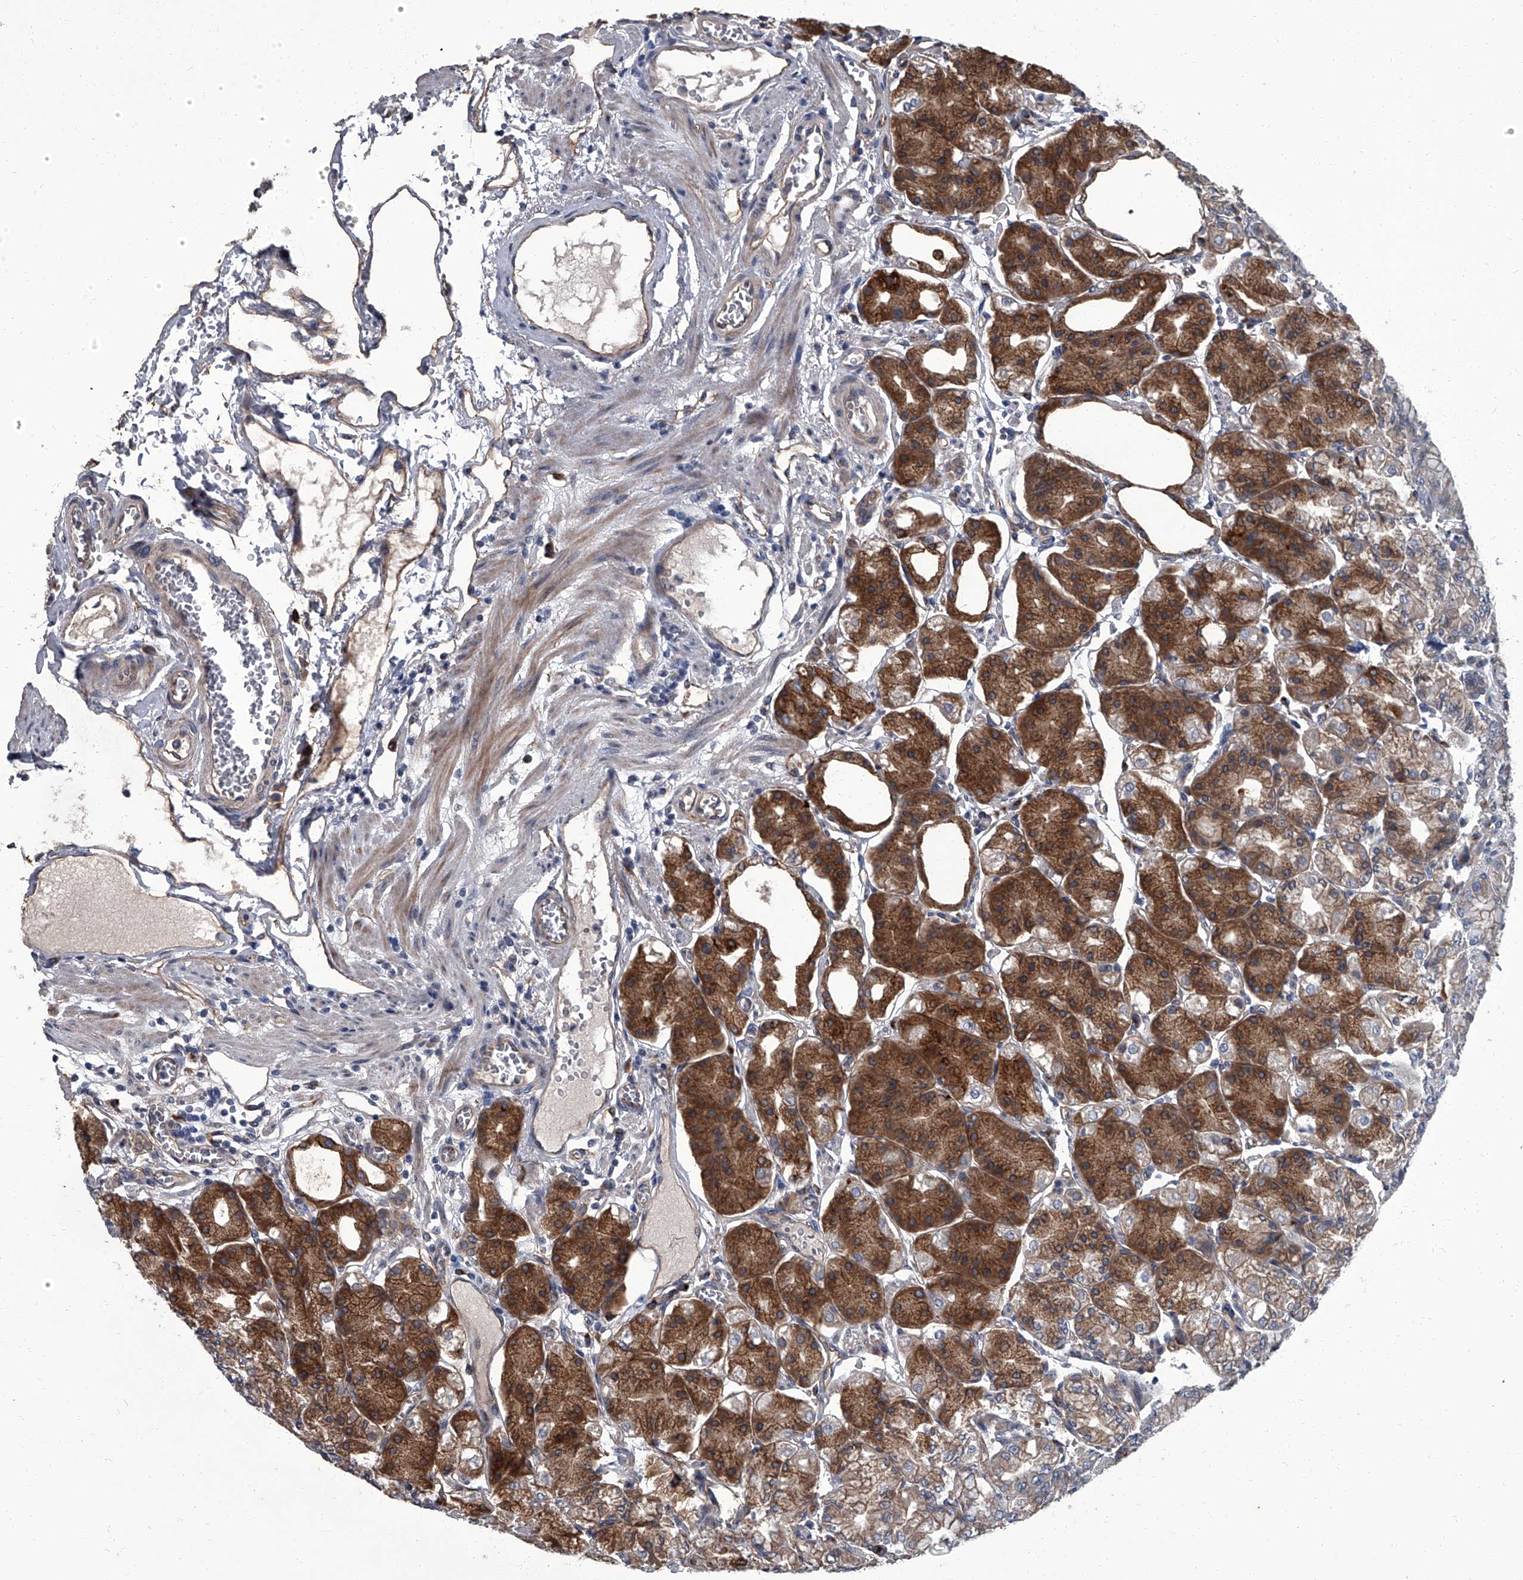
{"staining": {"intensity": "strong", "quantity": "25%-75%", "location": "cytoplasmic/membranous"}, "tissue": "stomach", "cell_type": "Glandular cells", "image_type": "normal", "snomed": [{"axis": "morphology", "description": "Normal tissue, NOS"}, {"axis": "topography", "description": "Stomach, lower"}], "caption": "Protein expression analysis of unremarkable human stomach reveals strong cytoplasmic/membranous expression in approximately 25%-75% of glandular cells.", "gene": "SIRT4", "patient": {"sex": "male", "age": 71}}